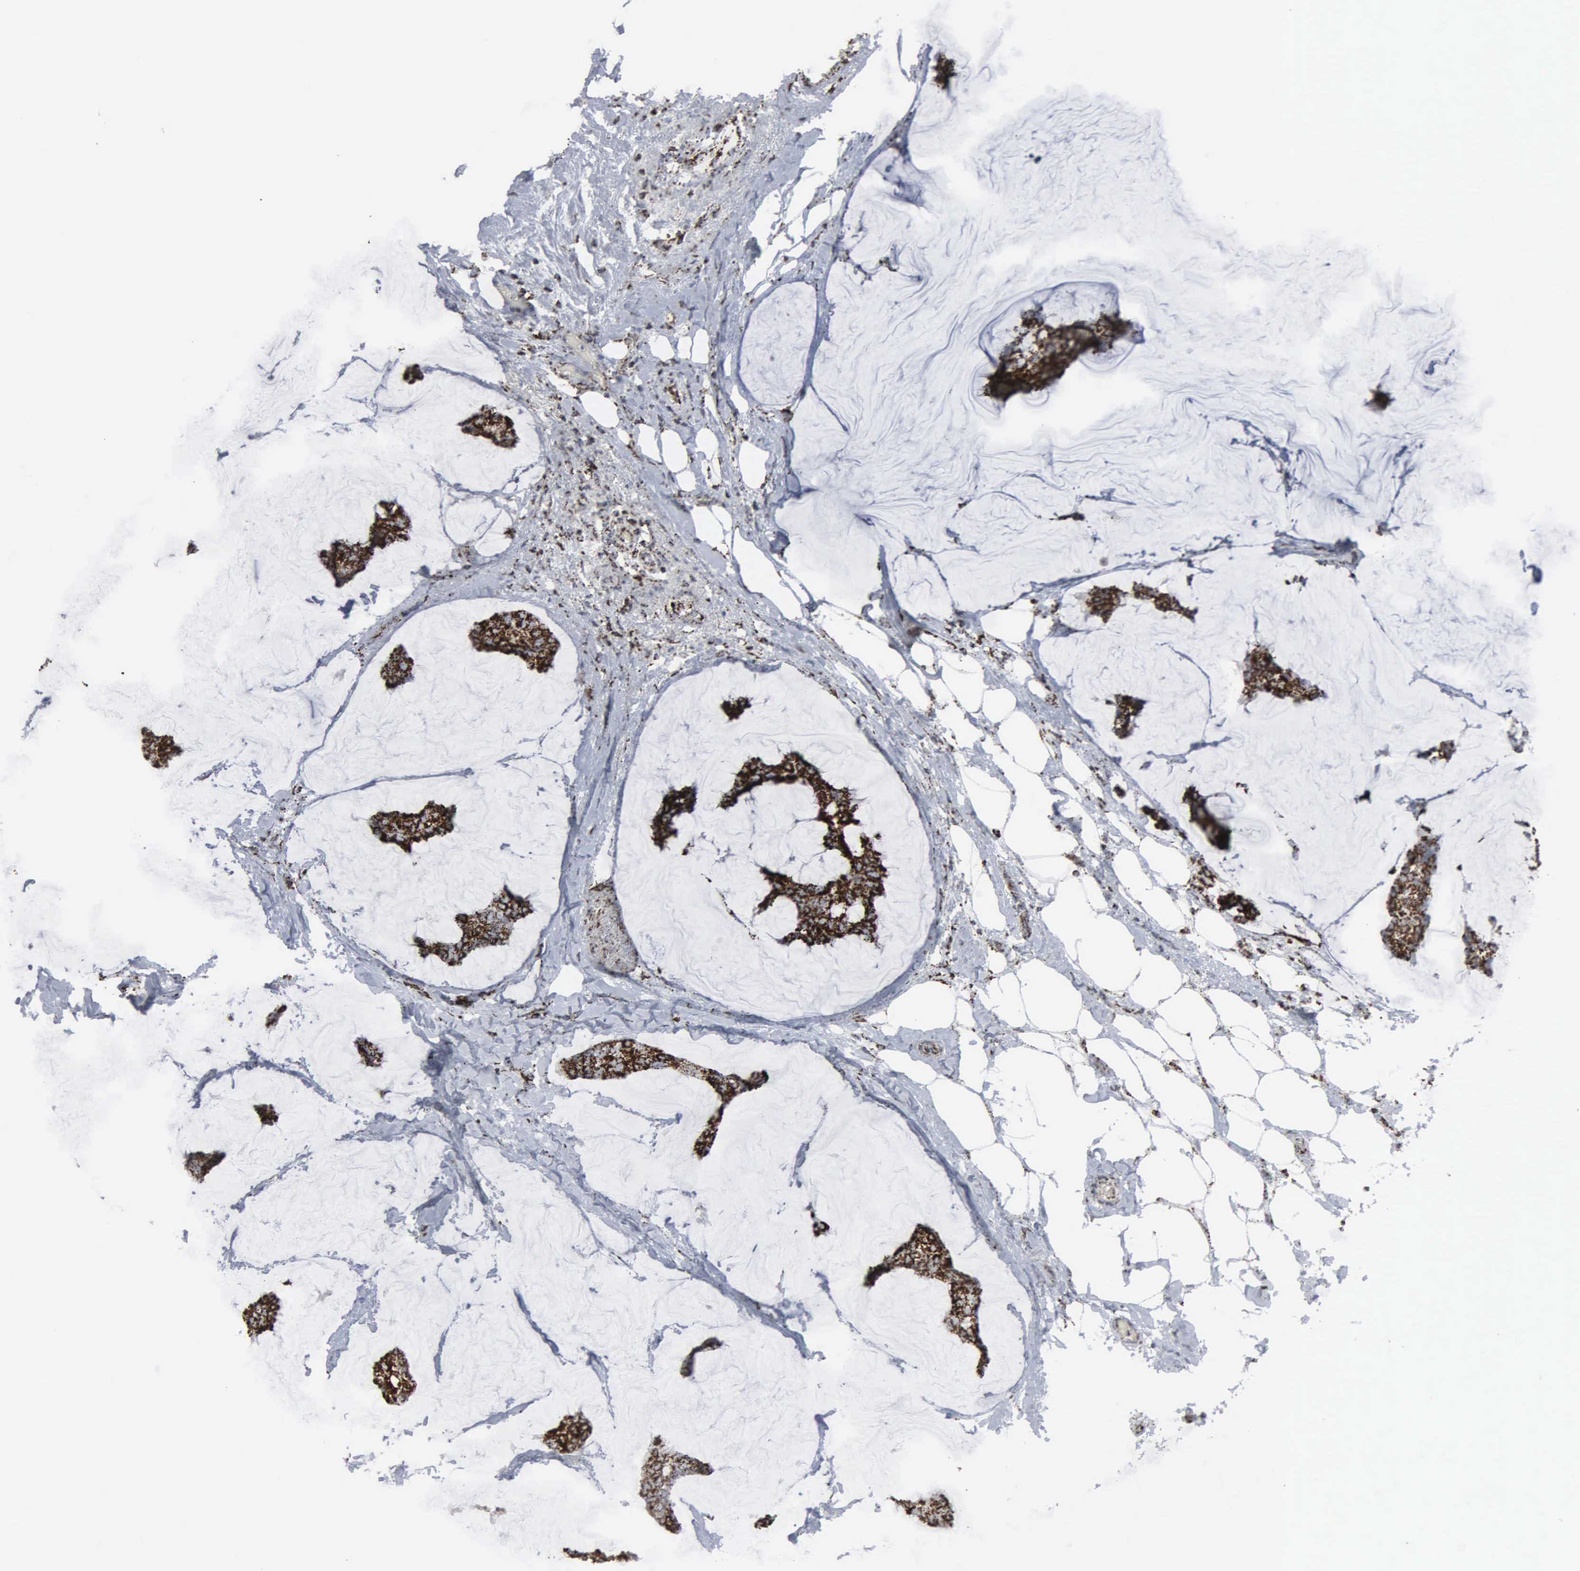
{"staining": {"intensity": "strong", "quantity": ">75%", "location": "cytoplasmic/membranous"}, "tissue": "breast cancer", "cell_type": "Tumor cells", "image_type": "cancer", "snomed": [{"axis": "morphology", "description": "Duct carcinoma"}, {"axis": "topography", "description": "Breast"}], "caption": "The histopathology image demonstrates a brown stain indicating the presence of a protein in the cytoplasmic/membranous of tumor cells in breast cancer.", "gene": "HSPA9", "patient": {"sex": "female", "age": 93}}